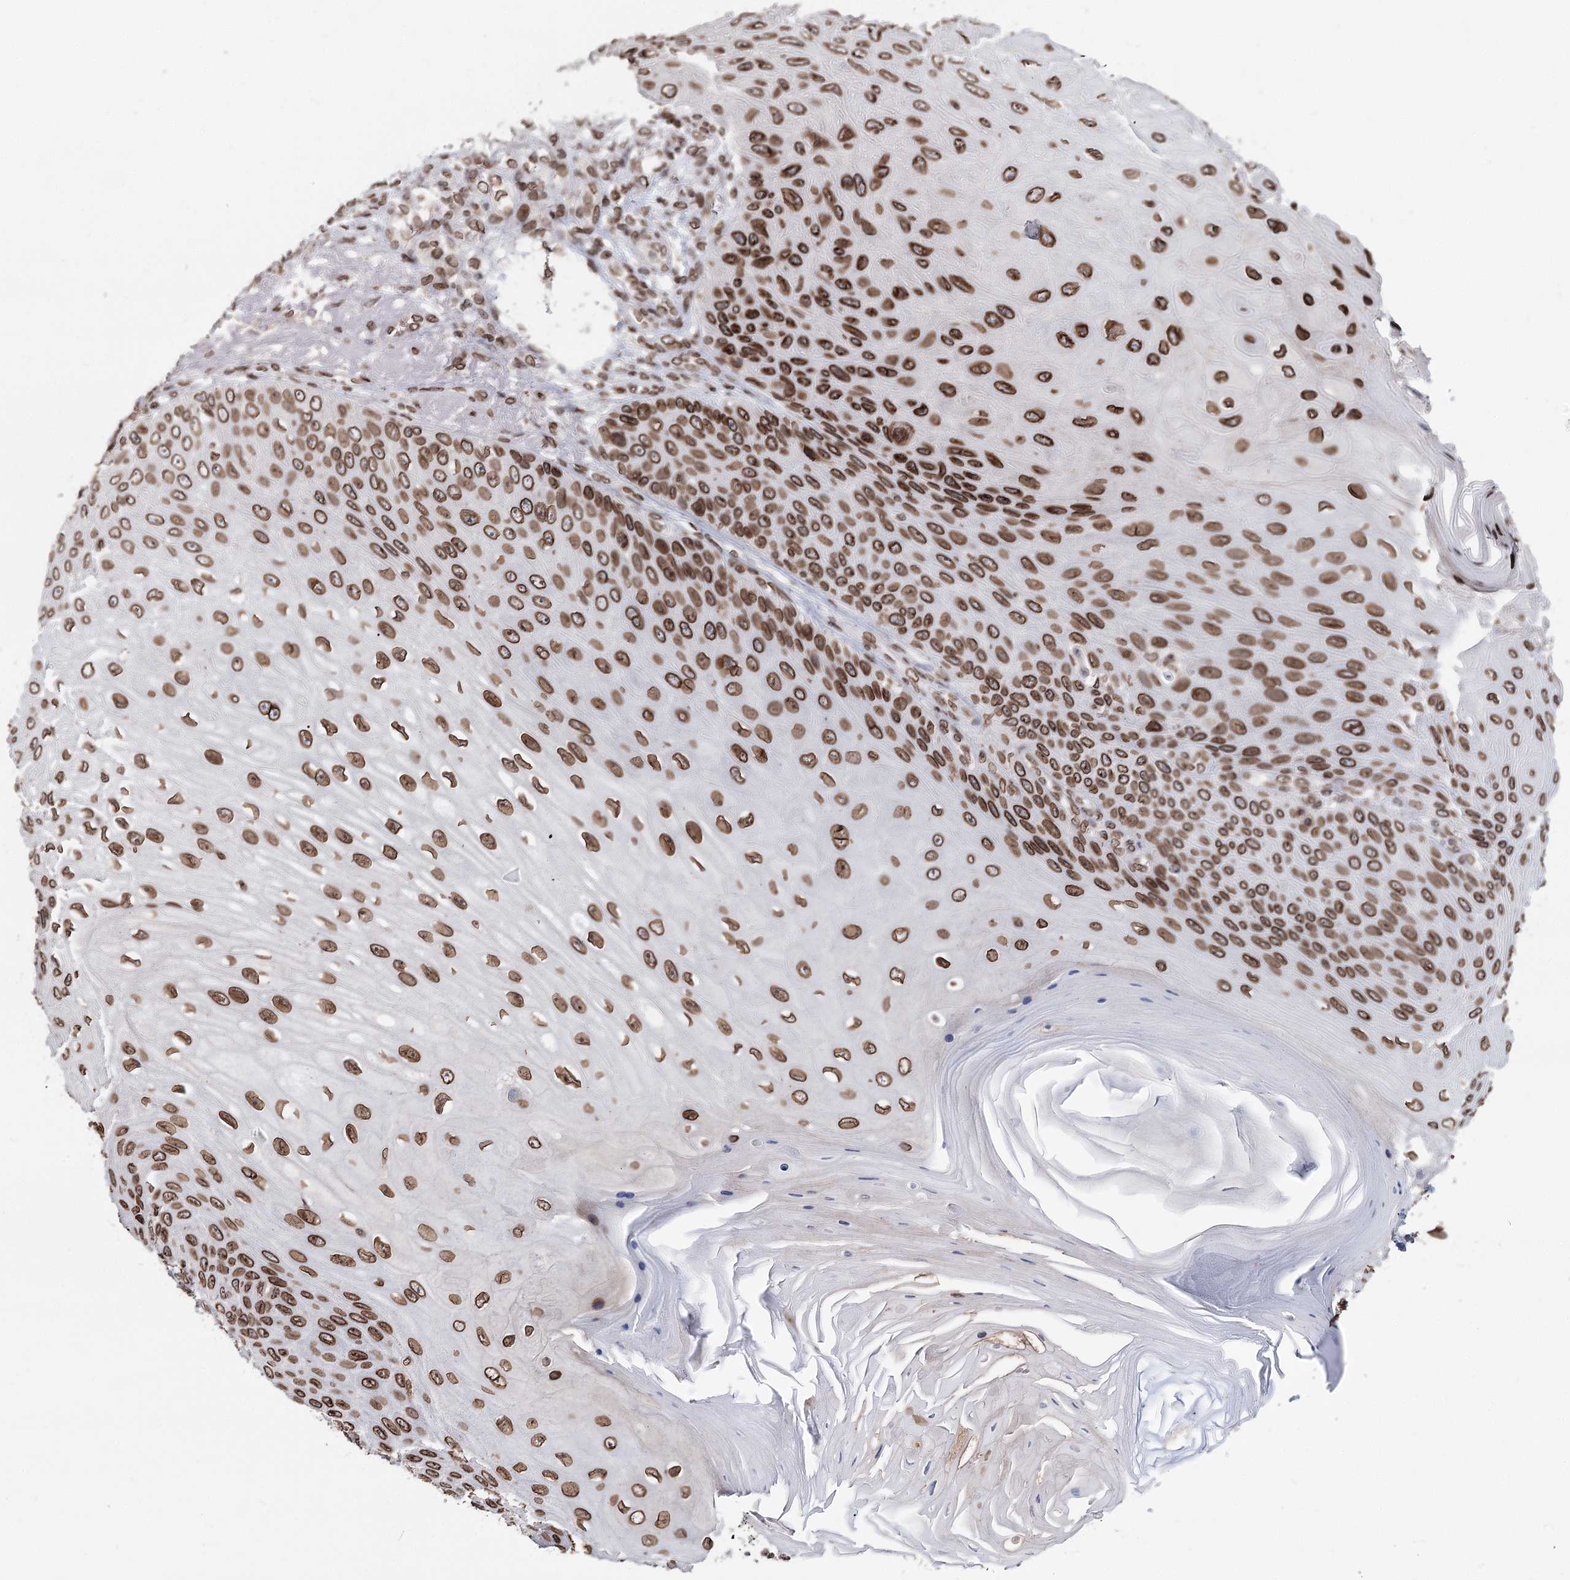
{"staining": {"intensity": "strong", "quantity": ">75%", "location": "cytoplasmic/membranous,nuclear"}, "tissue": "skin cancer", "cell_type": "Tumor cells", "image_type": "cancer", "snomed": [{"axis": "morphology", "description": "Squamous cell carcinoma, NOS"}, {"axis": "topography", "description": "Skin"}], "caption": "Immunohistochemistry (IHC) (DAB (3,3'-diaminobenzidine)) staining of human squamous cell carcinoma (skin) exhibits strong cytoplasmic/membranous and nuclear protein staining in about >75% of tumor cells.", "gene": "KIAA0930", "patient": {"sex": "female", "age": 88}}